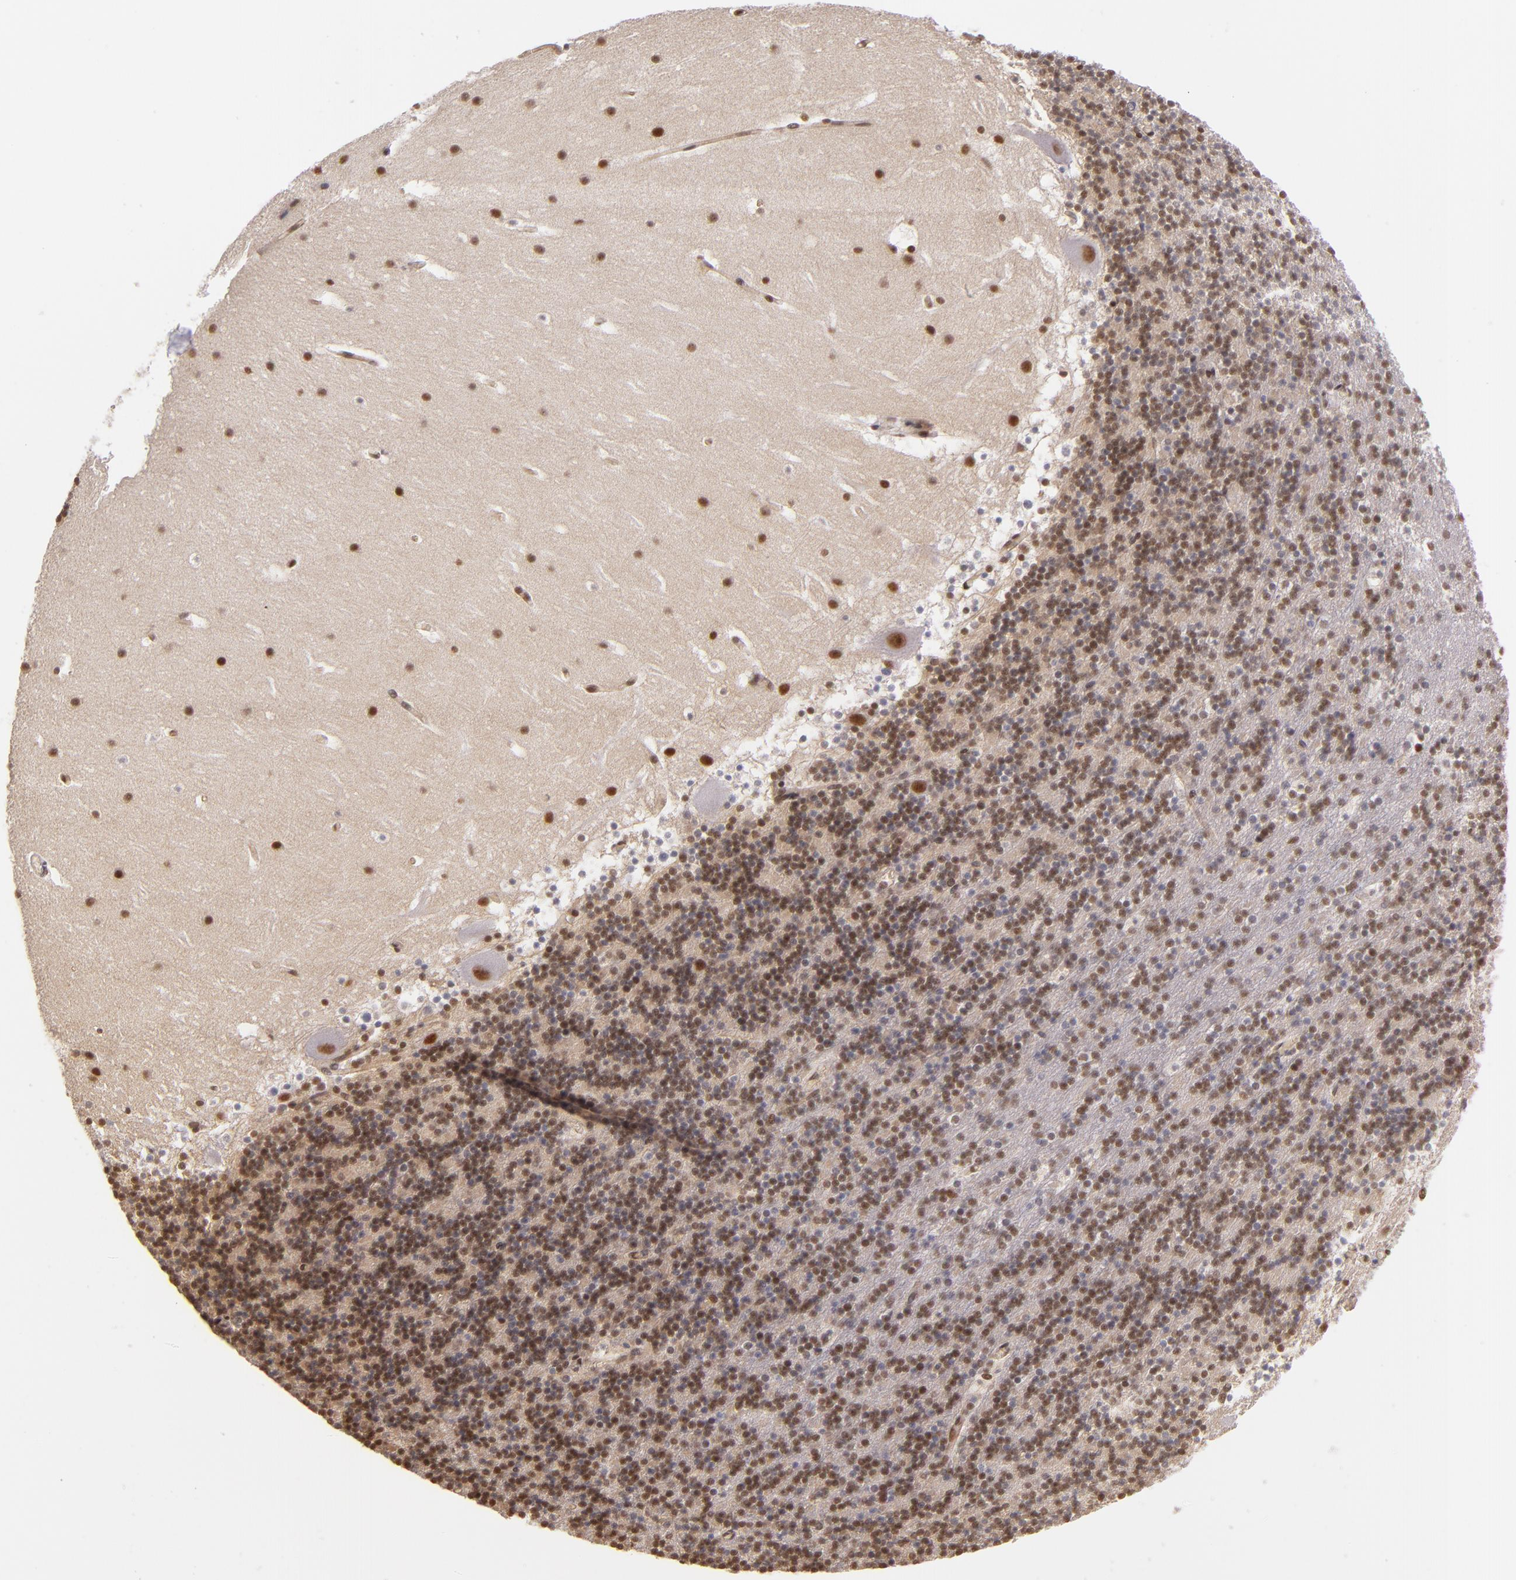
{"staining": {"intensity": "moderate", "quantity": "25%-75%", "location": "nuclear"}, "tissue": "cerebellum", "cell_type": "Cells in granular layer", "image_type": "normal", "snomed": [{"axis": "morphology", "description": "Normal tissue, NOS"}, {"axis": "topography", "description": "Cerebellum"}], "caption": "This micrograph demonstrates immunohistochemistry staining of benign cerebellum, with medium moderate nuclear positivity in approximately 25%-75% of cells in granular layer.", "gene": "NCOR2", "patient": {"sex": "male", "age": 45}}